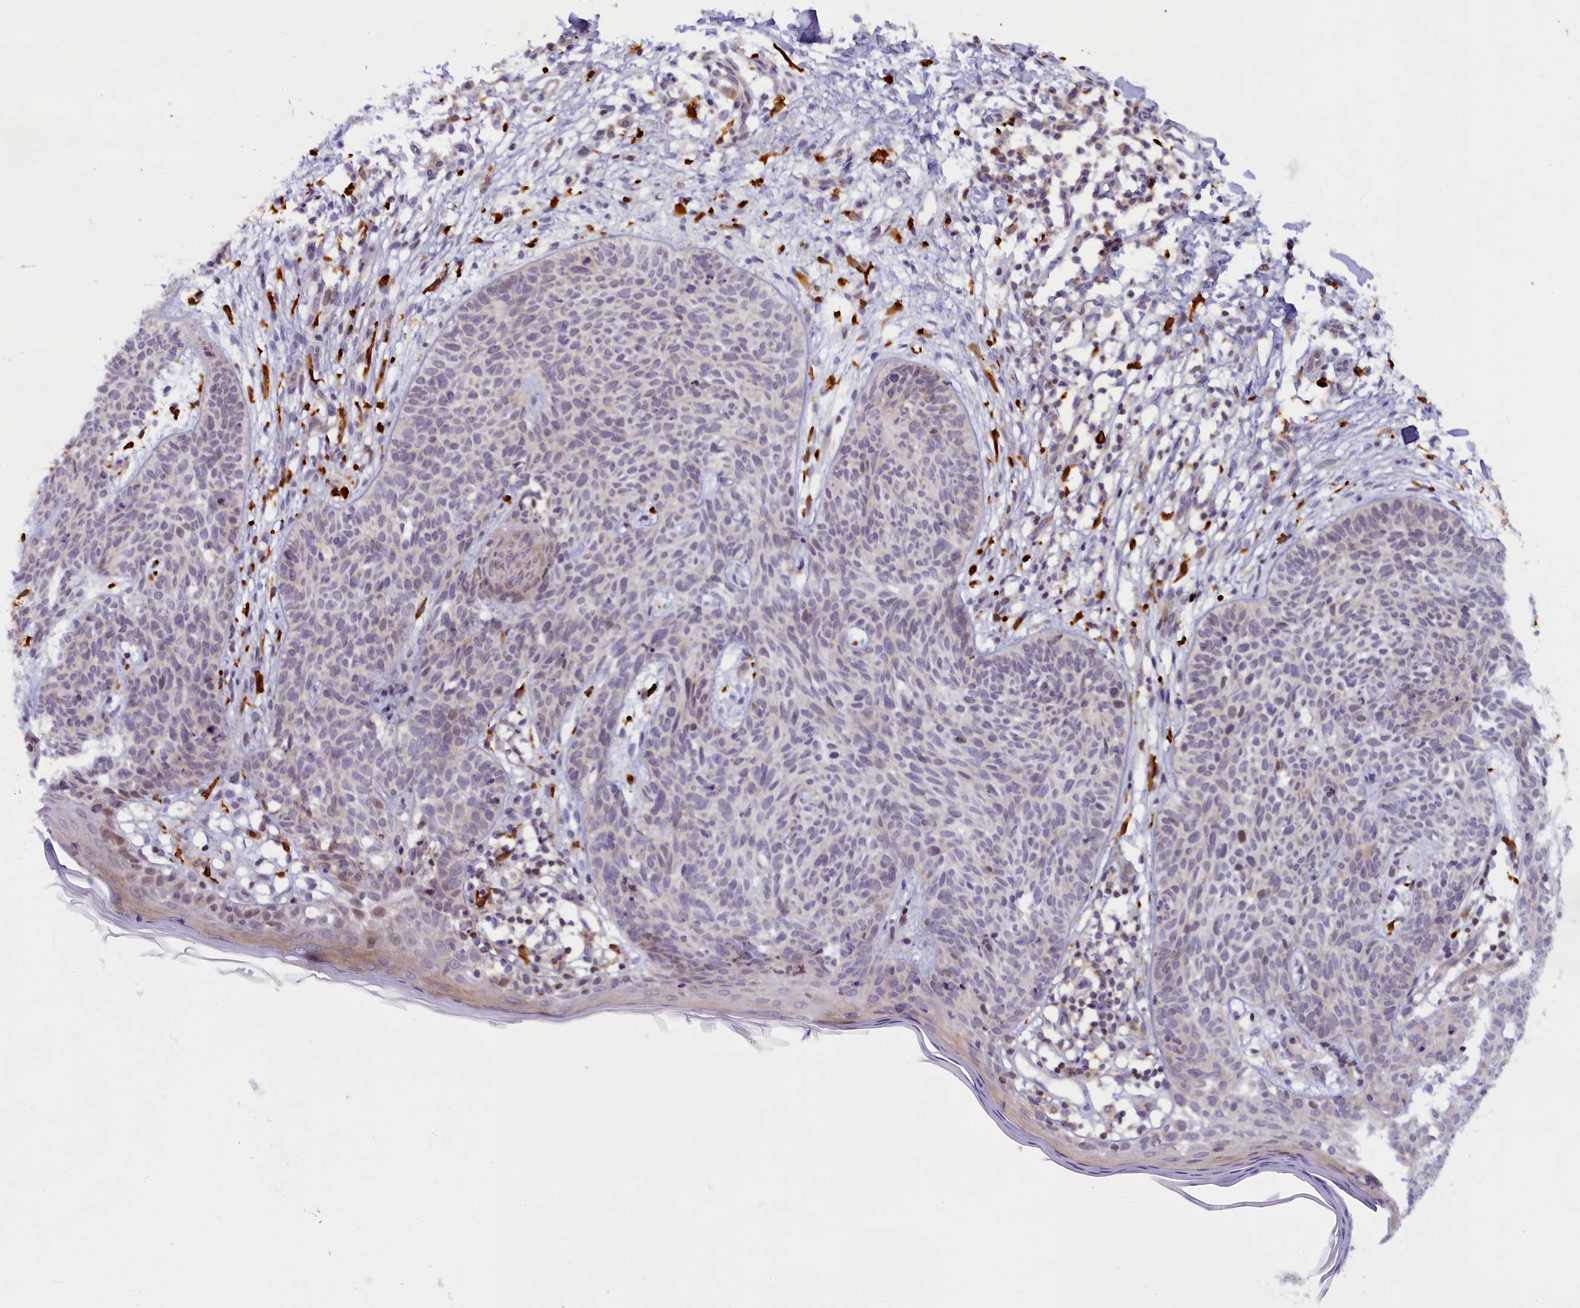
{"staining": {"intensity": "negative", "quantity": "none", "location": "none"}, "tissue": "skin cancer", "cell_type": "Tumor cells", "image_type": "cancer", "snomed": [{"axis": "morphology", "description": "Basal cell carcinoma"}, {"axis": "topography", "description": "Skin"}], "caption": "An immunohistochemistry (IHC) image of basal cell carcinoma (skin) is shown. There is no staining in tumor cells of basal cell carcinoma (skin).", "gene": "CCL23", "patient": {"sex": "female", "age": 66}}